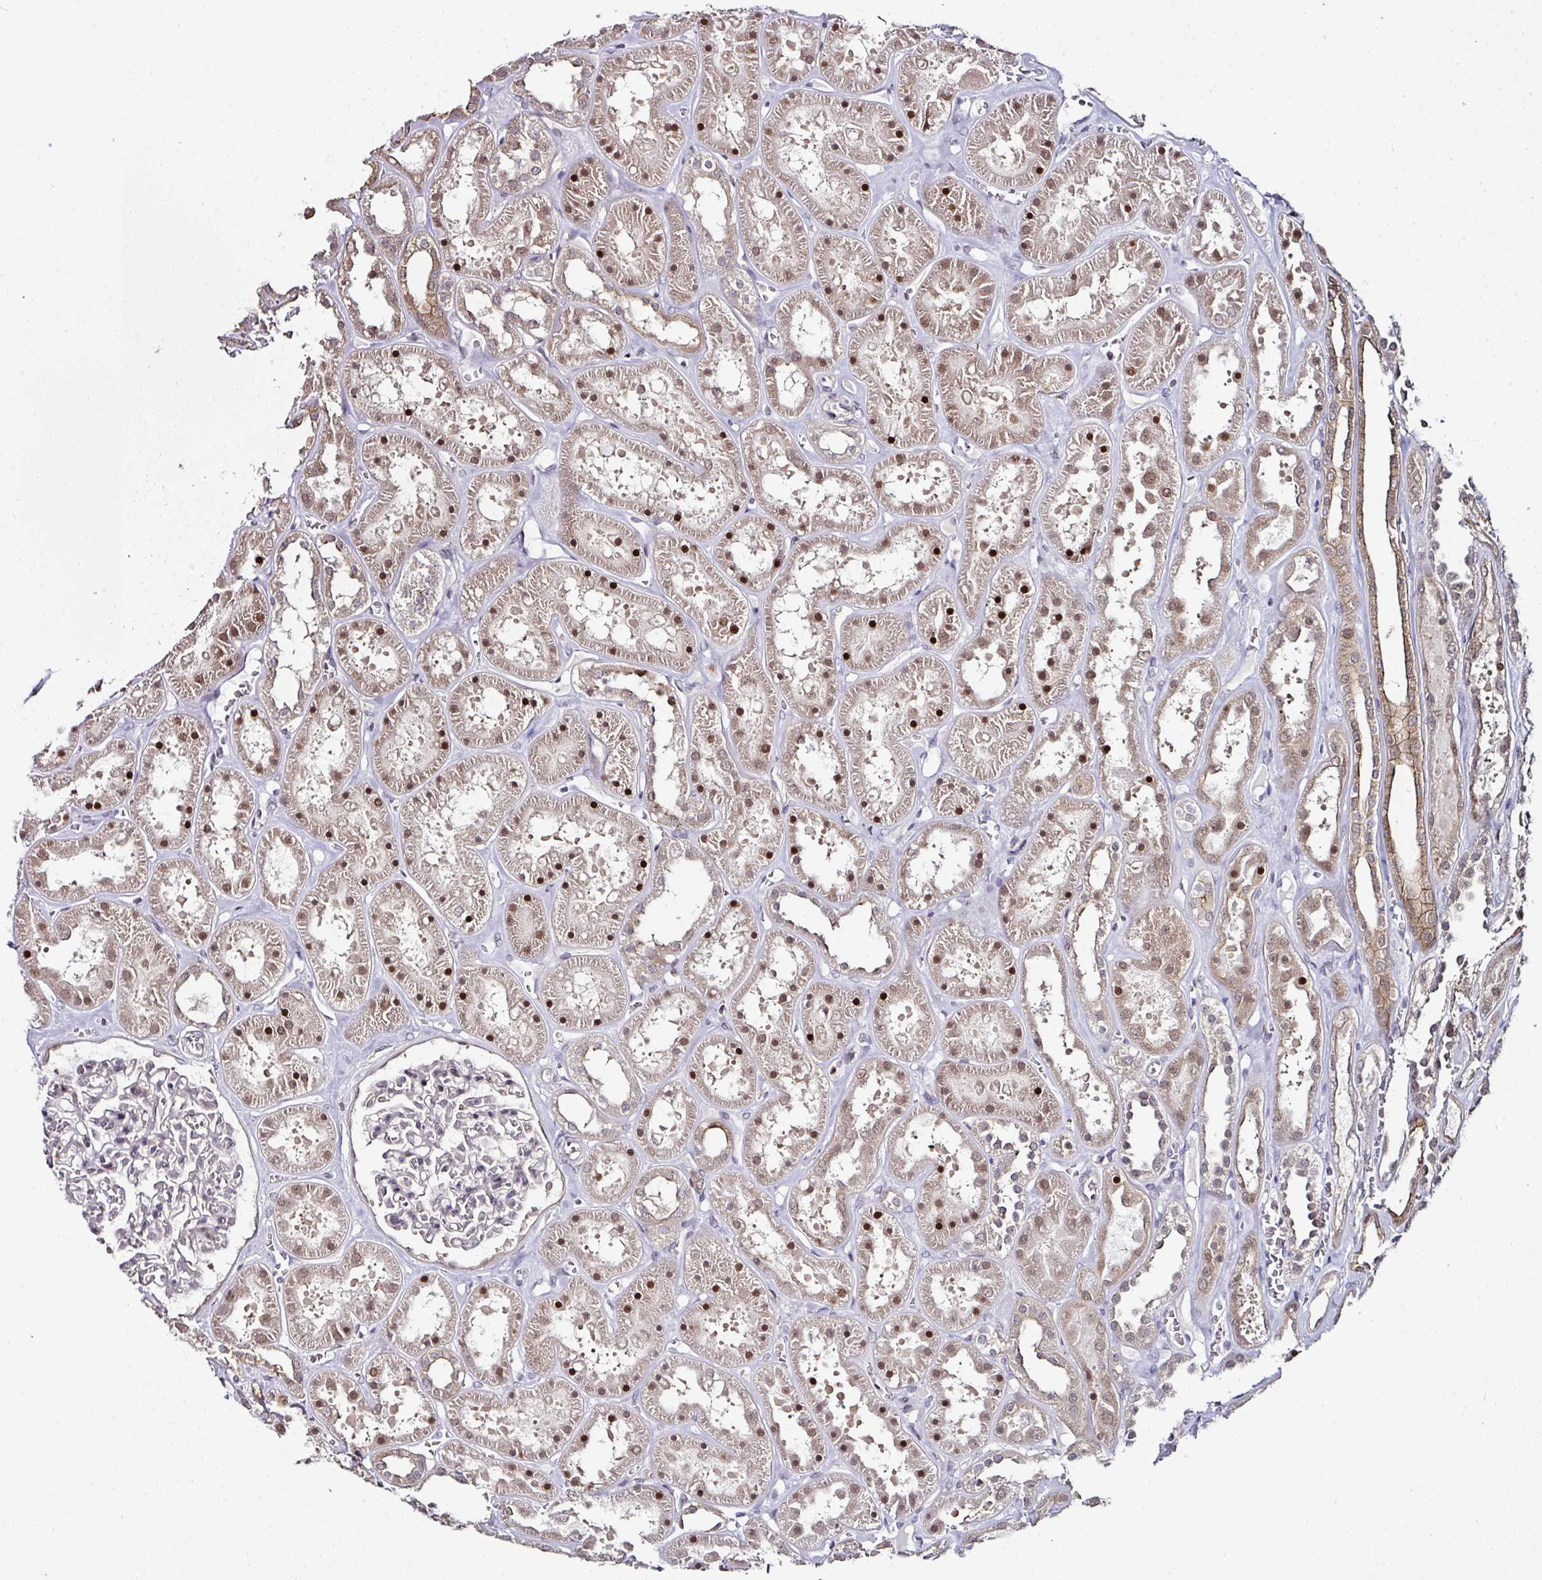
{"staining": {"intensity": "weak", "quantity": "<25%", "location": "cytoplasmic/membranous"}, "tissue": "kidney", "cell_type": "Cells in glomeruli", "image_type": "normal", "snomed": [{"axis": "morphology", "description": "Normal tissue, NOS"}, {"axis": "topography", "description": "Kidney"}], "caption": "IHC micrograph of unremarkable human kidney stained for a protein (brown), which displays no expression in cells in glomeruli.", "gene": "APOLD1", "patient": {"sex": "female", "age": 41}}